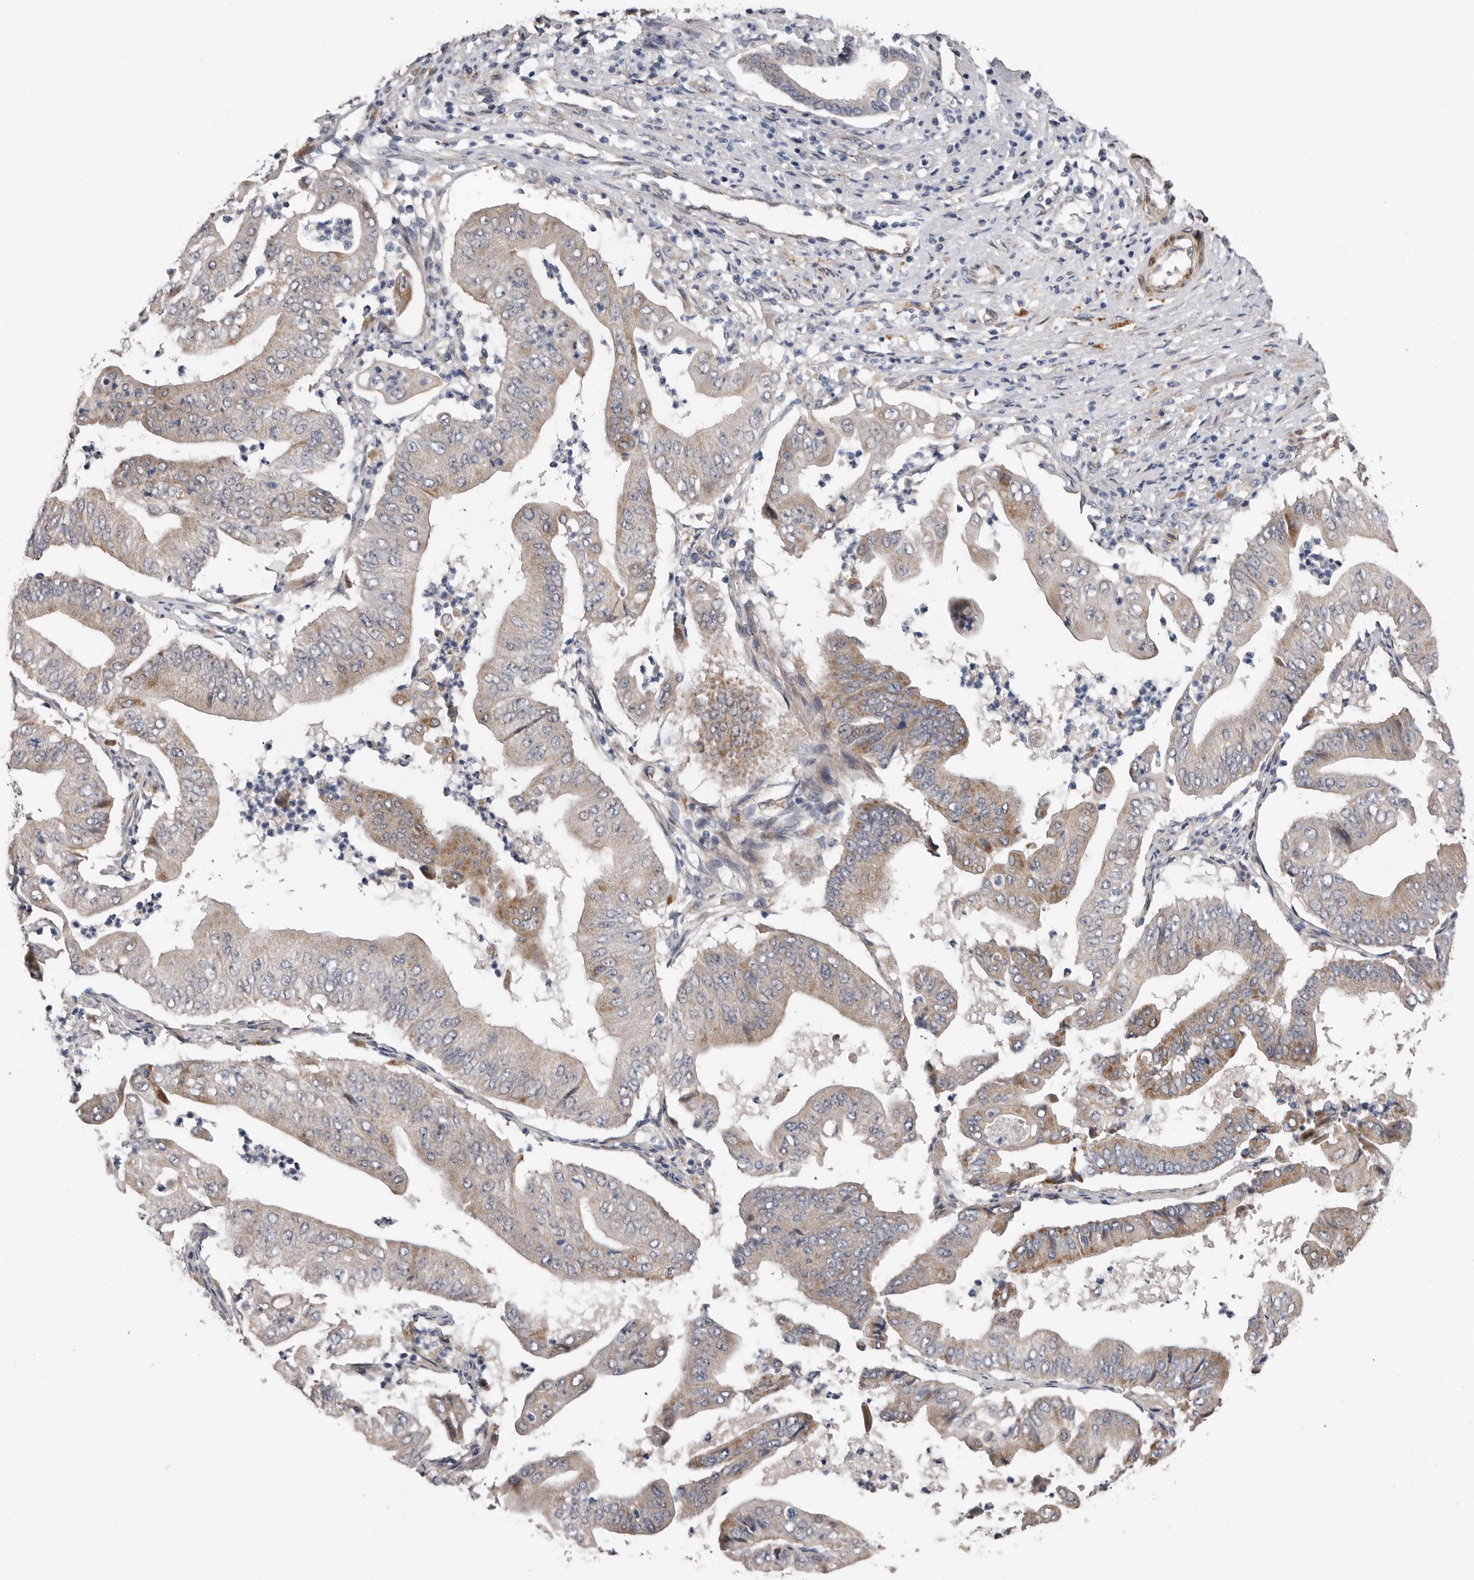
{"staining": {"intensity": "weak", "quantity": "25%-75%", "location": "cytoplasmic/membranous"}, "tissue": "pancreatic cancer", "cell_type": "Tumor cells", "image_type": "cancer", "snomed": [{"axis": "morphology", "description": "Adenocarcinoma, NOS"}, {"axis": "topography", "description": "Pancreas"}], "caption": "The histopathology image demonstrates a brown stain indicating the presence of a protein in the cytoplasmic/membranous of tumor cells in pancreatic cancer.", "gene": "RANBP17", "patient": {"sex": "female", "age": 77}}